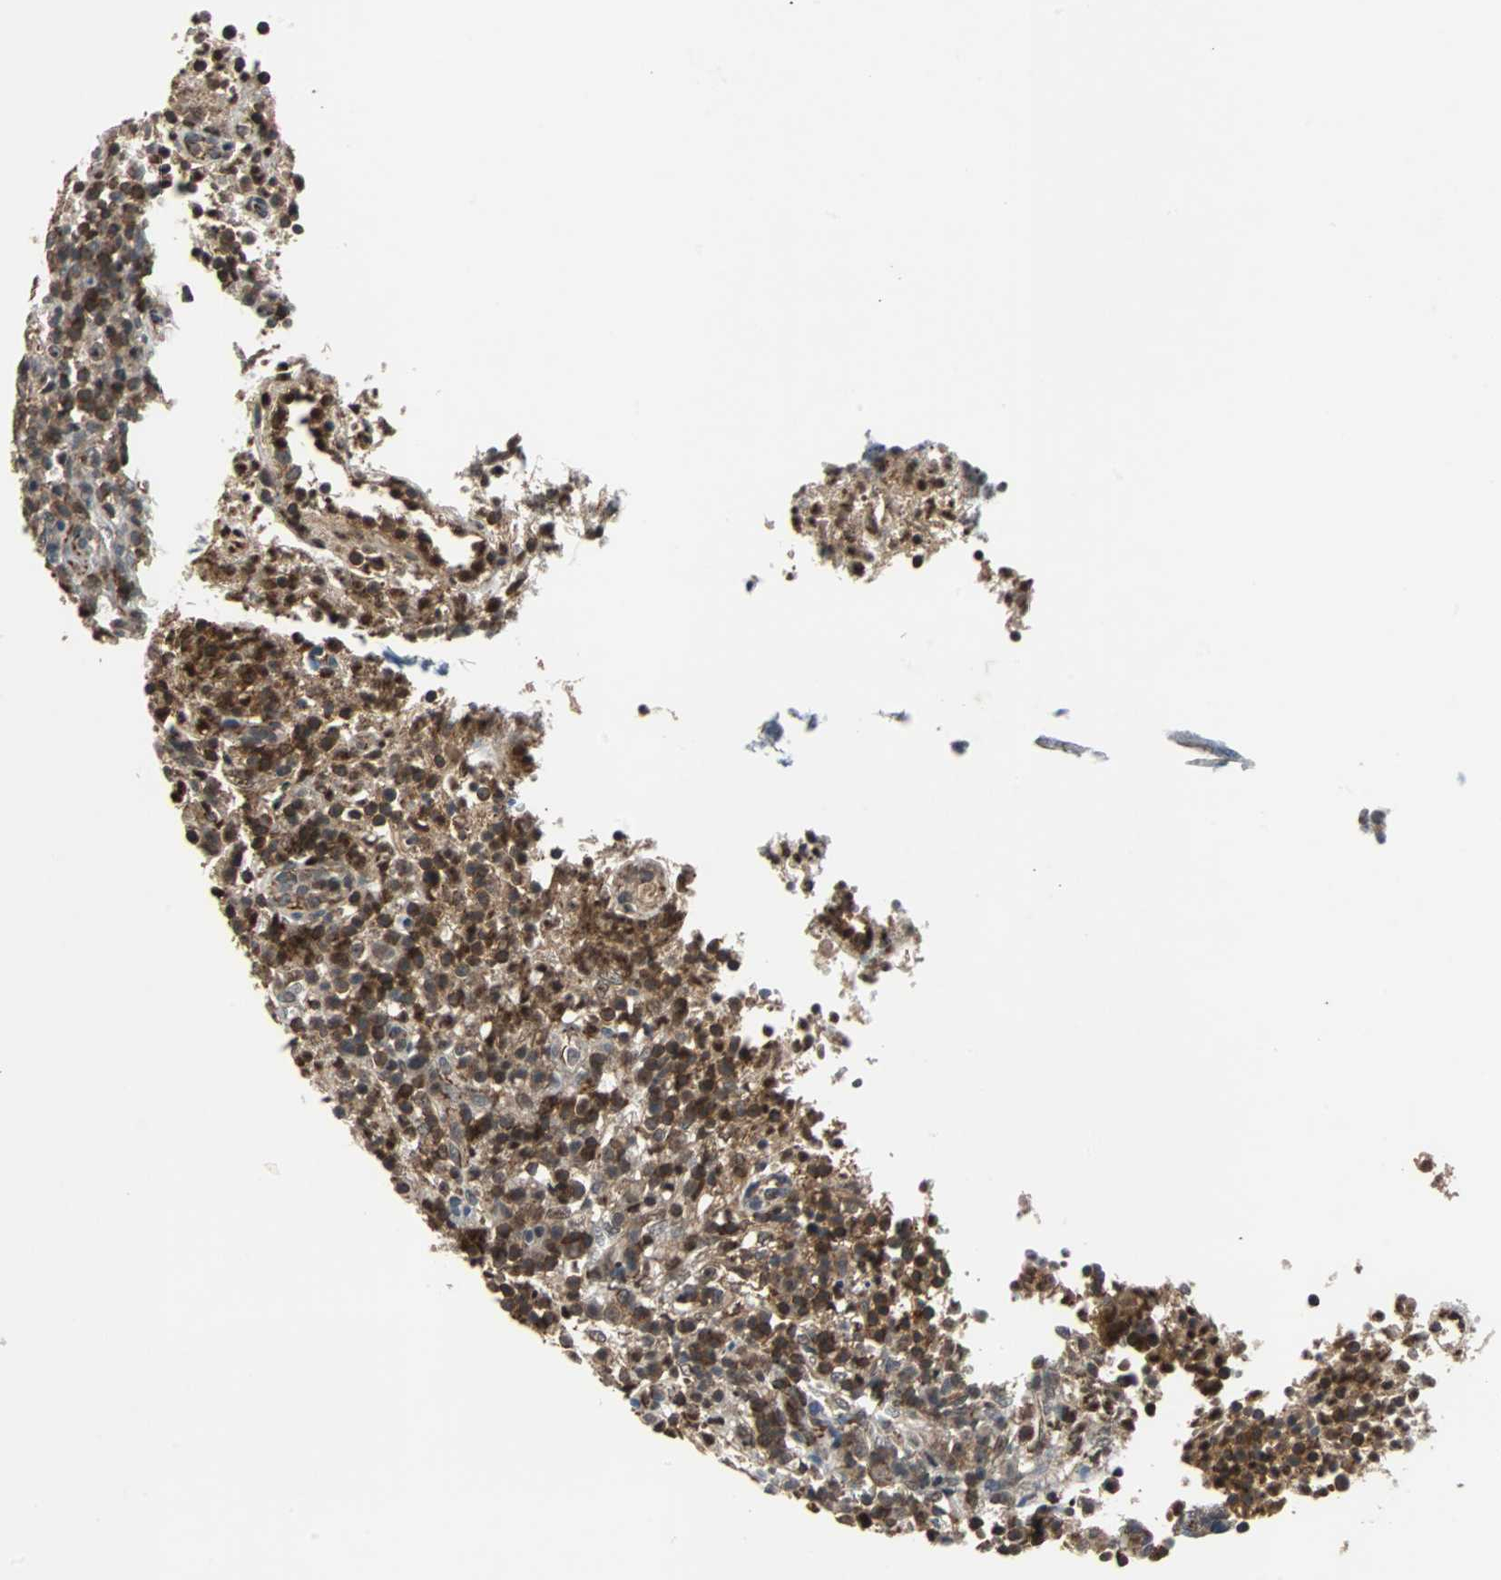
{"staining": {"intensity": "strong", "quantity": ">75%", "location": "cytoplasmic/membranous"}, "tissue": "lymphoma", "cell_type": "Tumor cells", "image_type": "cancer", "snomed": [{"axis": "morphology", "description": "Malignant lymphoma, non-Hodgkin's type, High grade"}, {"axis": "topography", "description": "Lymph node"}], "caption": "Lymphoma stained for a protein (brown) displays strong cytoplasmic/membranous positive positivity in approximately >75% of tumor cells.", "gene": "LSR", "patient": {"sex": "female", "age": 76}}